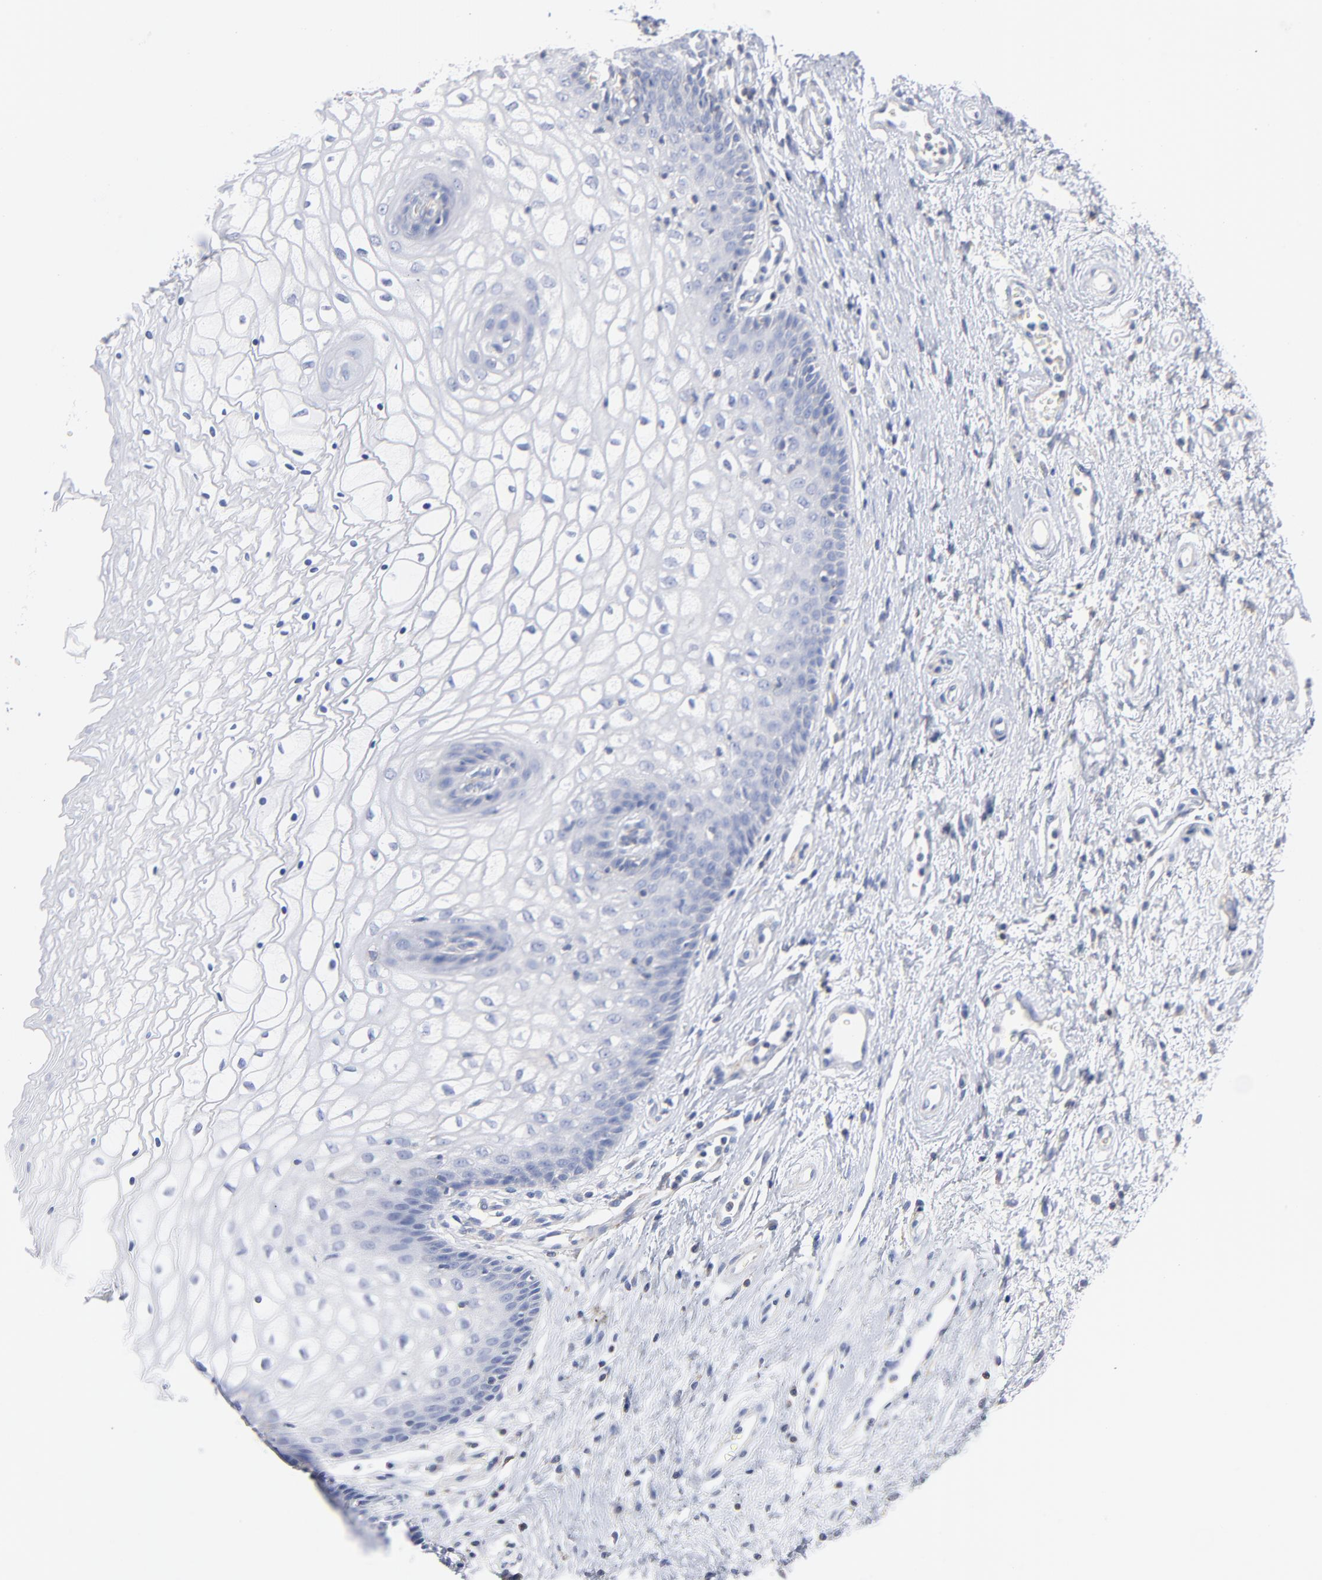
{"staining": {"intensity": "negative", "quantity": "none", "location": "none"}, "tissue": "vagina", "cell_type": "Squamous epithelial cells", "image_type": "normal", "snomed": [{"axis": "morphology", "description": "Normal tissue, NOS"}, {"axis": "topography", "description": "Vagina"}], "caption": "Squamous epithelial cells are negative for brown protein staining in normal vagina.", "gene": "SEPTIN11", "patient": {"sex": "female", "age": 34}}